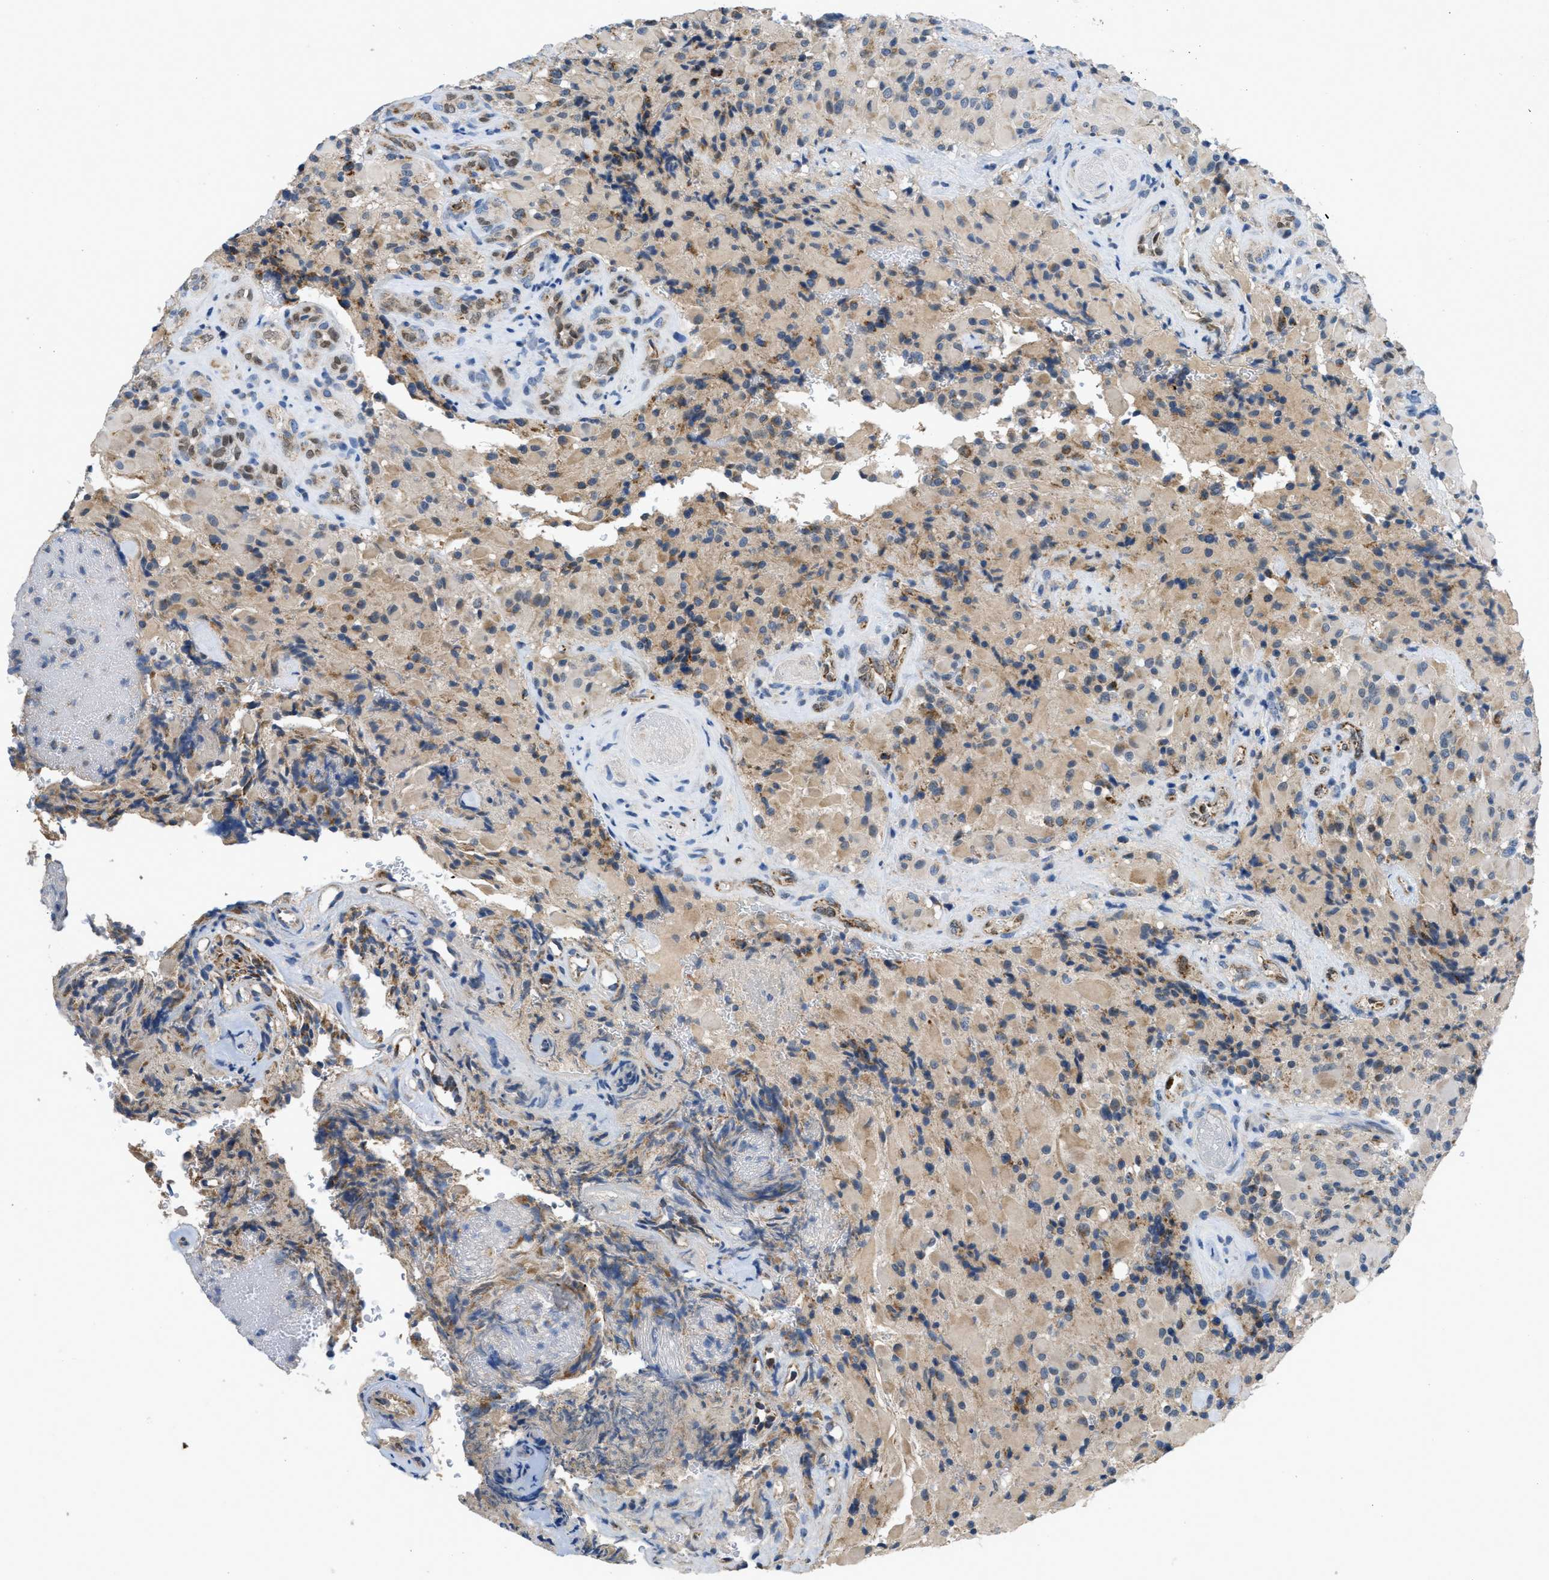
{"staining": {"intensity": "moderate", "quantity": "25%-75%", "location": "cytoplasmic/membranous"}, "tissue": "glioma", "cell_type": "Tumor cells", "image_type": "cancer", "snomed": [{"axis": "morphology", "description": "Glioma, malignant, High grade"}, {"axis": "topography", "description": "Brain"}], "caption": "A brown stain shows moderate cytoplasmic/membranous expression of a protein in human glioma tumor cells.", "gene": "PNKD", "patient": {"sex": "male", "age": 71}}